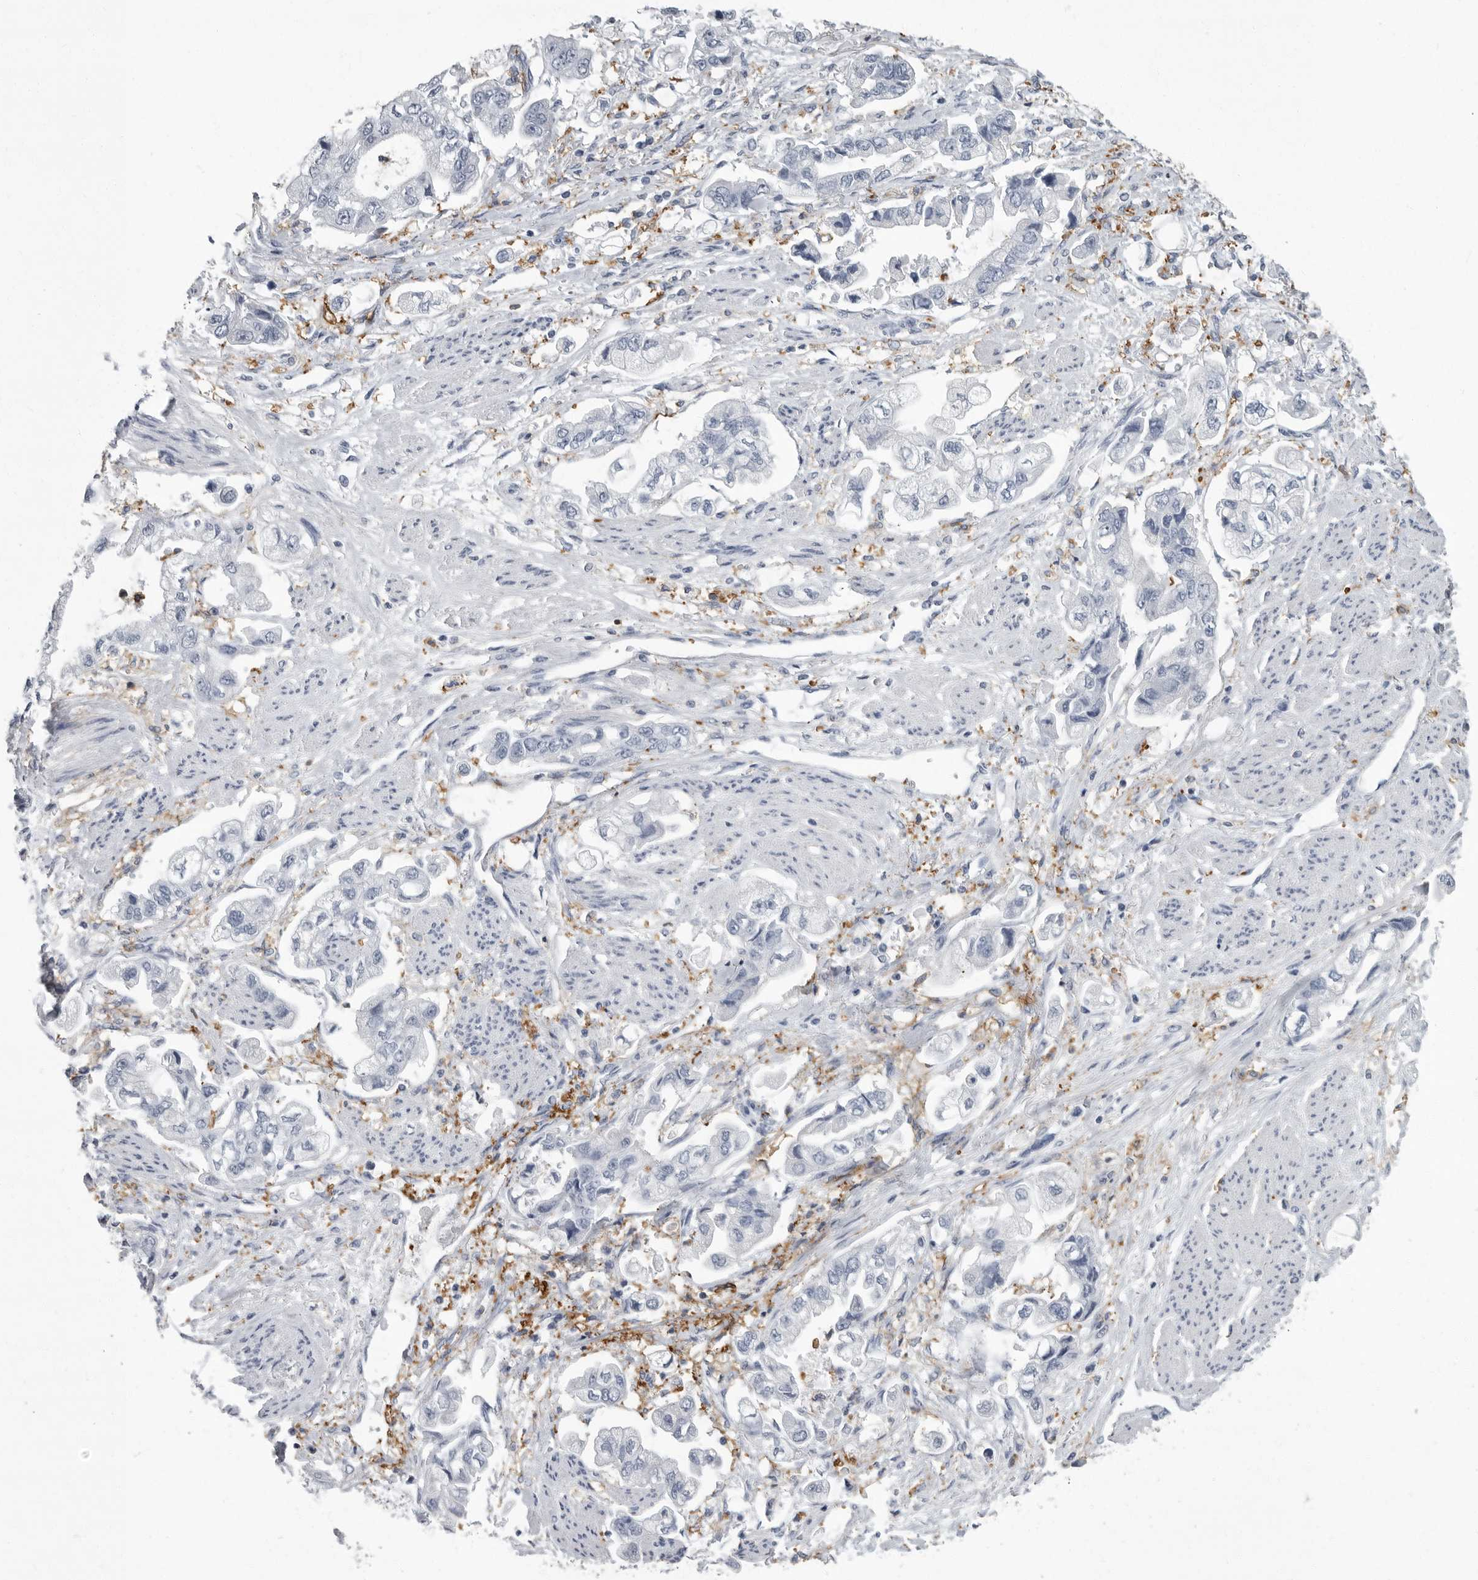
{"staining": {"intensity": "negative", "quantity": "none", "location": "none"}, "tissue": "stomach cancer", "cell_type": "Tumor cells", "image_type": "cancer", "snomed": [{"axis": "morphology", "description": "Adenocarcinoma, NOS"}, {"axis": "topography", "description": "Stomach"}], "caption": "Immunohistochemistry image of human stomach adenocarcinoma stained for a protein (brown), which demonstrates no expression in tumor cells.", "gene": "FCER1G", "patient": {"sex": "male", "age": 62}}